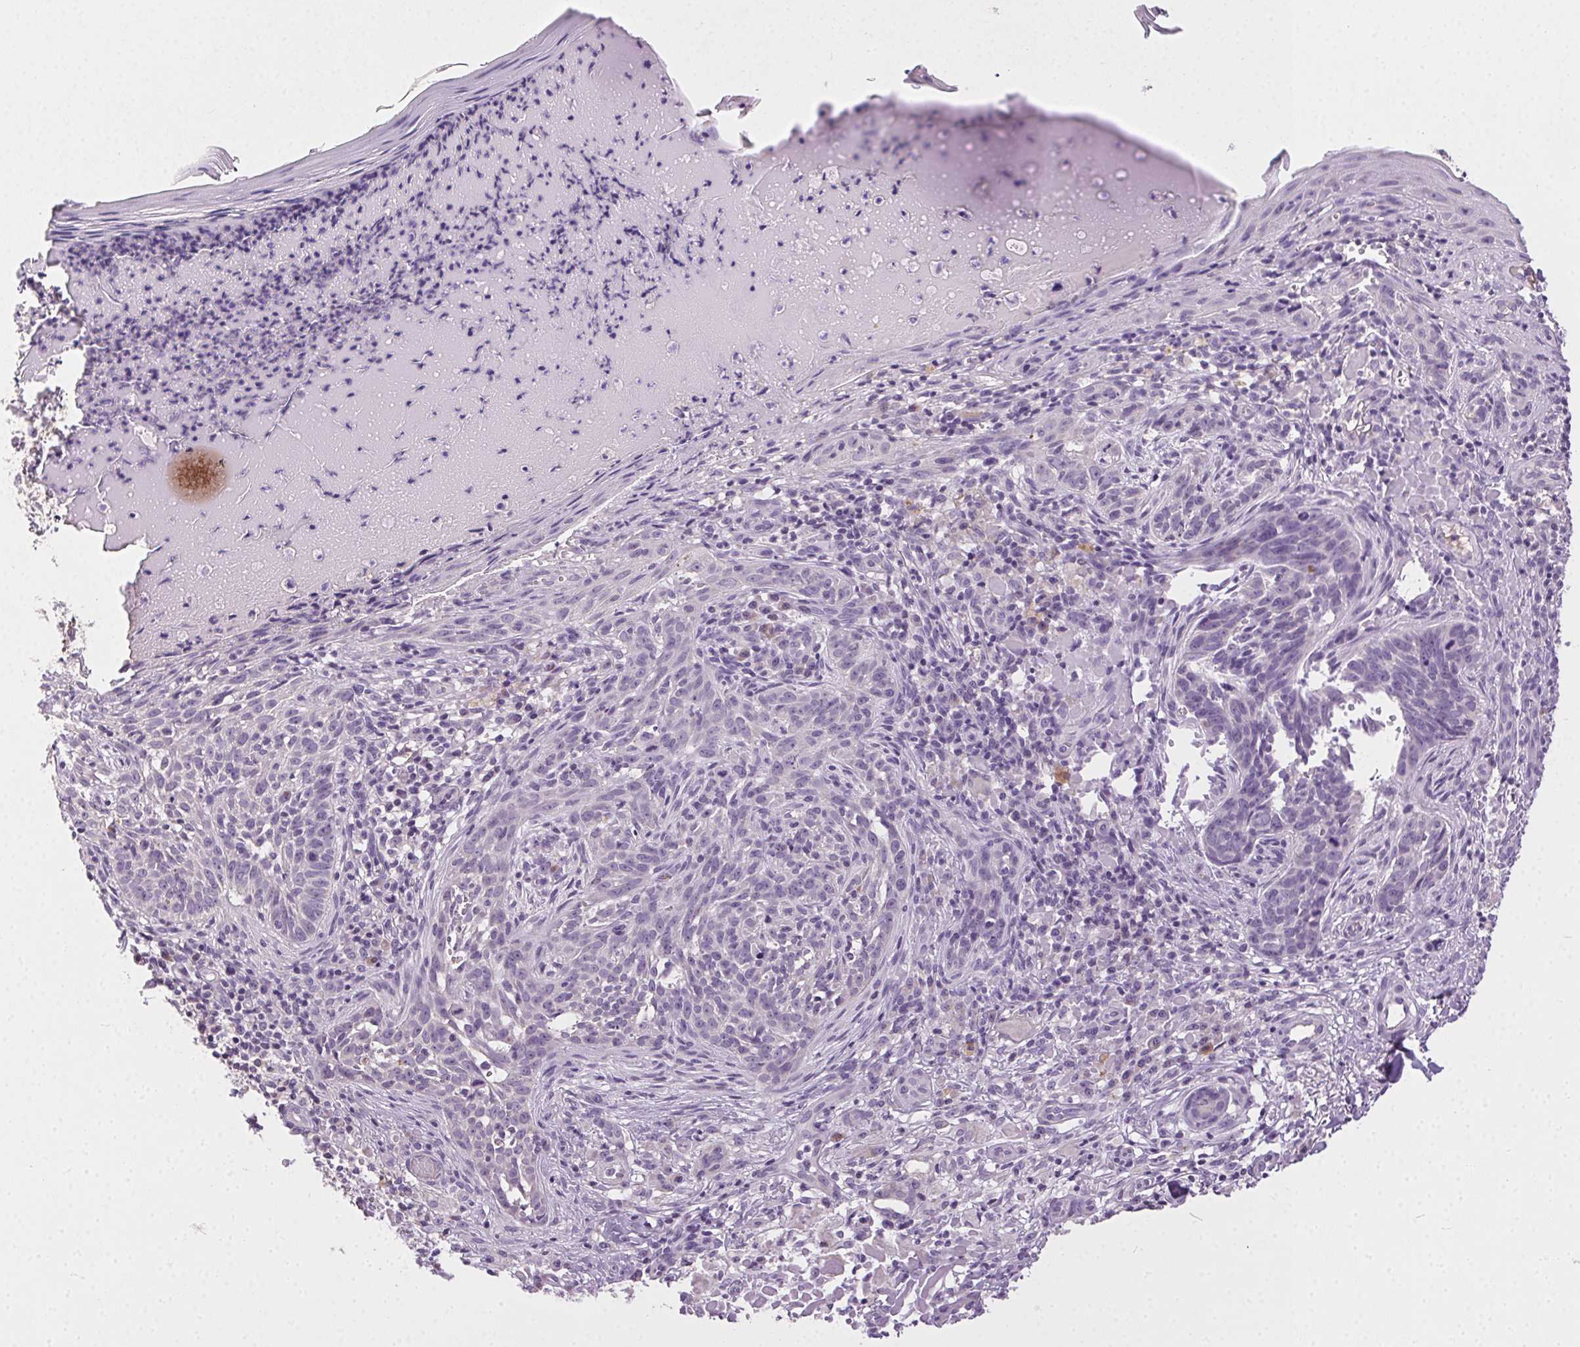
{"staining": {"intensity": "negative", "quantity": "none", "location": "none"}, "tissue": "skin cancer", "cell_type": "Tumor cells", "image_type": "cancer", "snomed": [{"axis": "morphology", "description": "Basal cell carcinoma"}, {"axis": "topography", "description": "Skin"}], "caption": "High magnification brightfield microscopy of basal cell carcinoma (skin) stained with DAB (brown) and counterstained with hematoxylin (blue): tumor cells show no significant expression.", "gene": "SYCE2", "patient": {"sex": "male", "age": 88}}